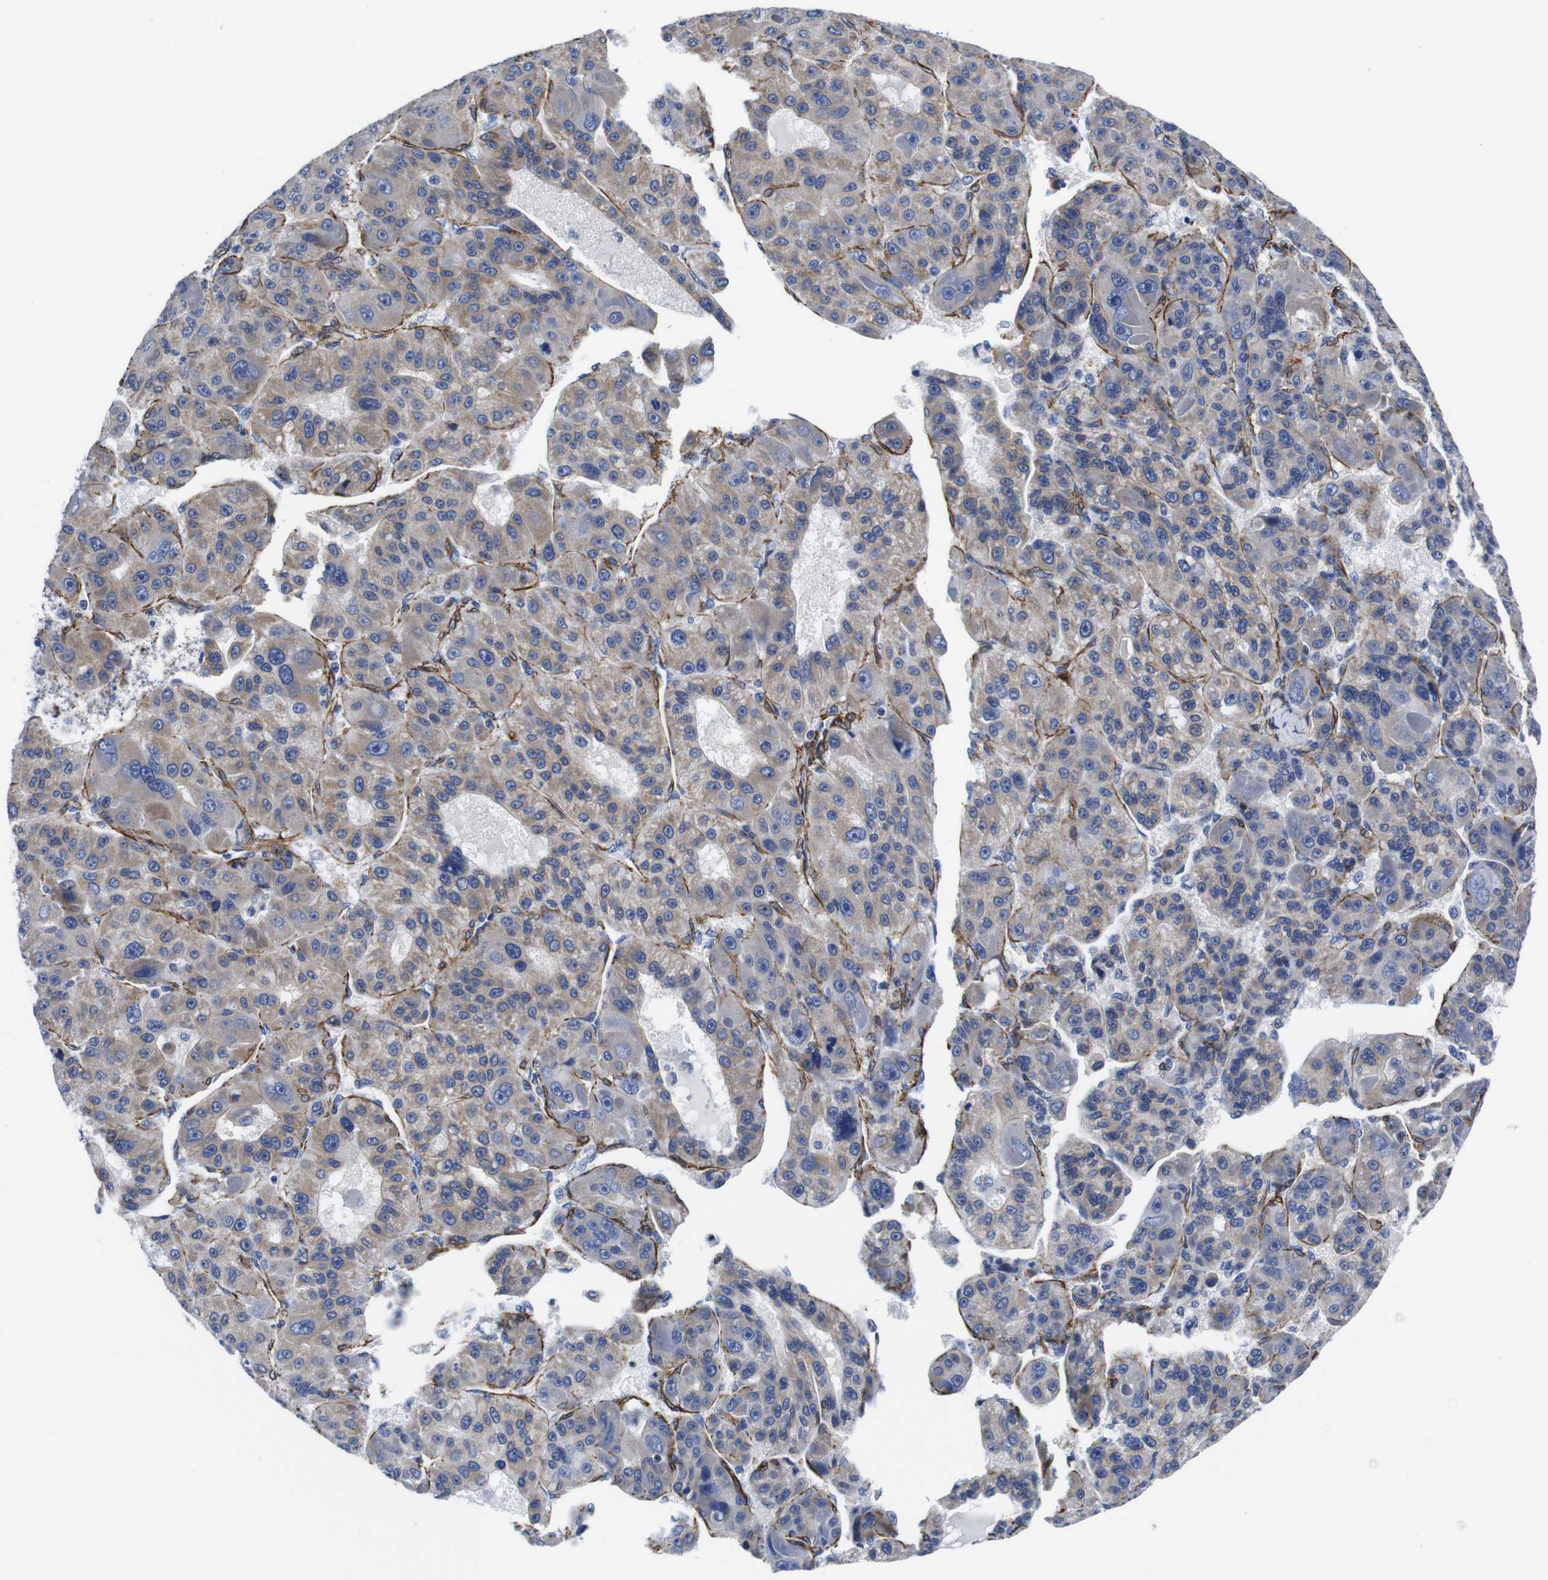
{"staining": {"intensity": "weak", "quantity": ">75%", "location": "cytoplasmic/membranous"}, "tissue": "liver cancer", "cell_type": "Tumor cells", "image_type": "cancer", "snomed": [{"axis": "morphology", "description": "Carcinoma, Hepatocellular, NOS"}, {"axis": "topography", "description": "Liver"}], "caption": "Immunohistochemical staining of liver cancer displays low levels of weak cytoplasmic/membranous protein positivity in approximately >75% of tumor cells. The staining was performed using DAB to visualize the protein expression in brown, while the nuclei were stained in blue with hematoxylin (Magnification: 20x).", "gene": "WNT10A", "patient": {"sex": "male", "age": 76}}